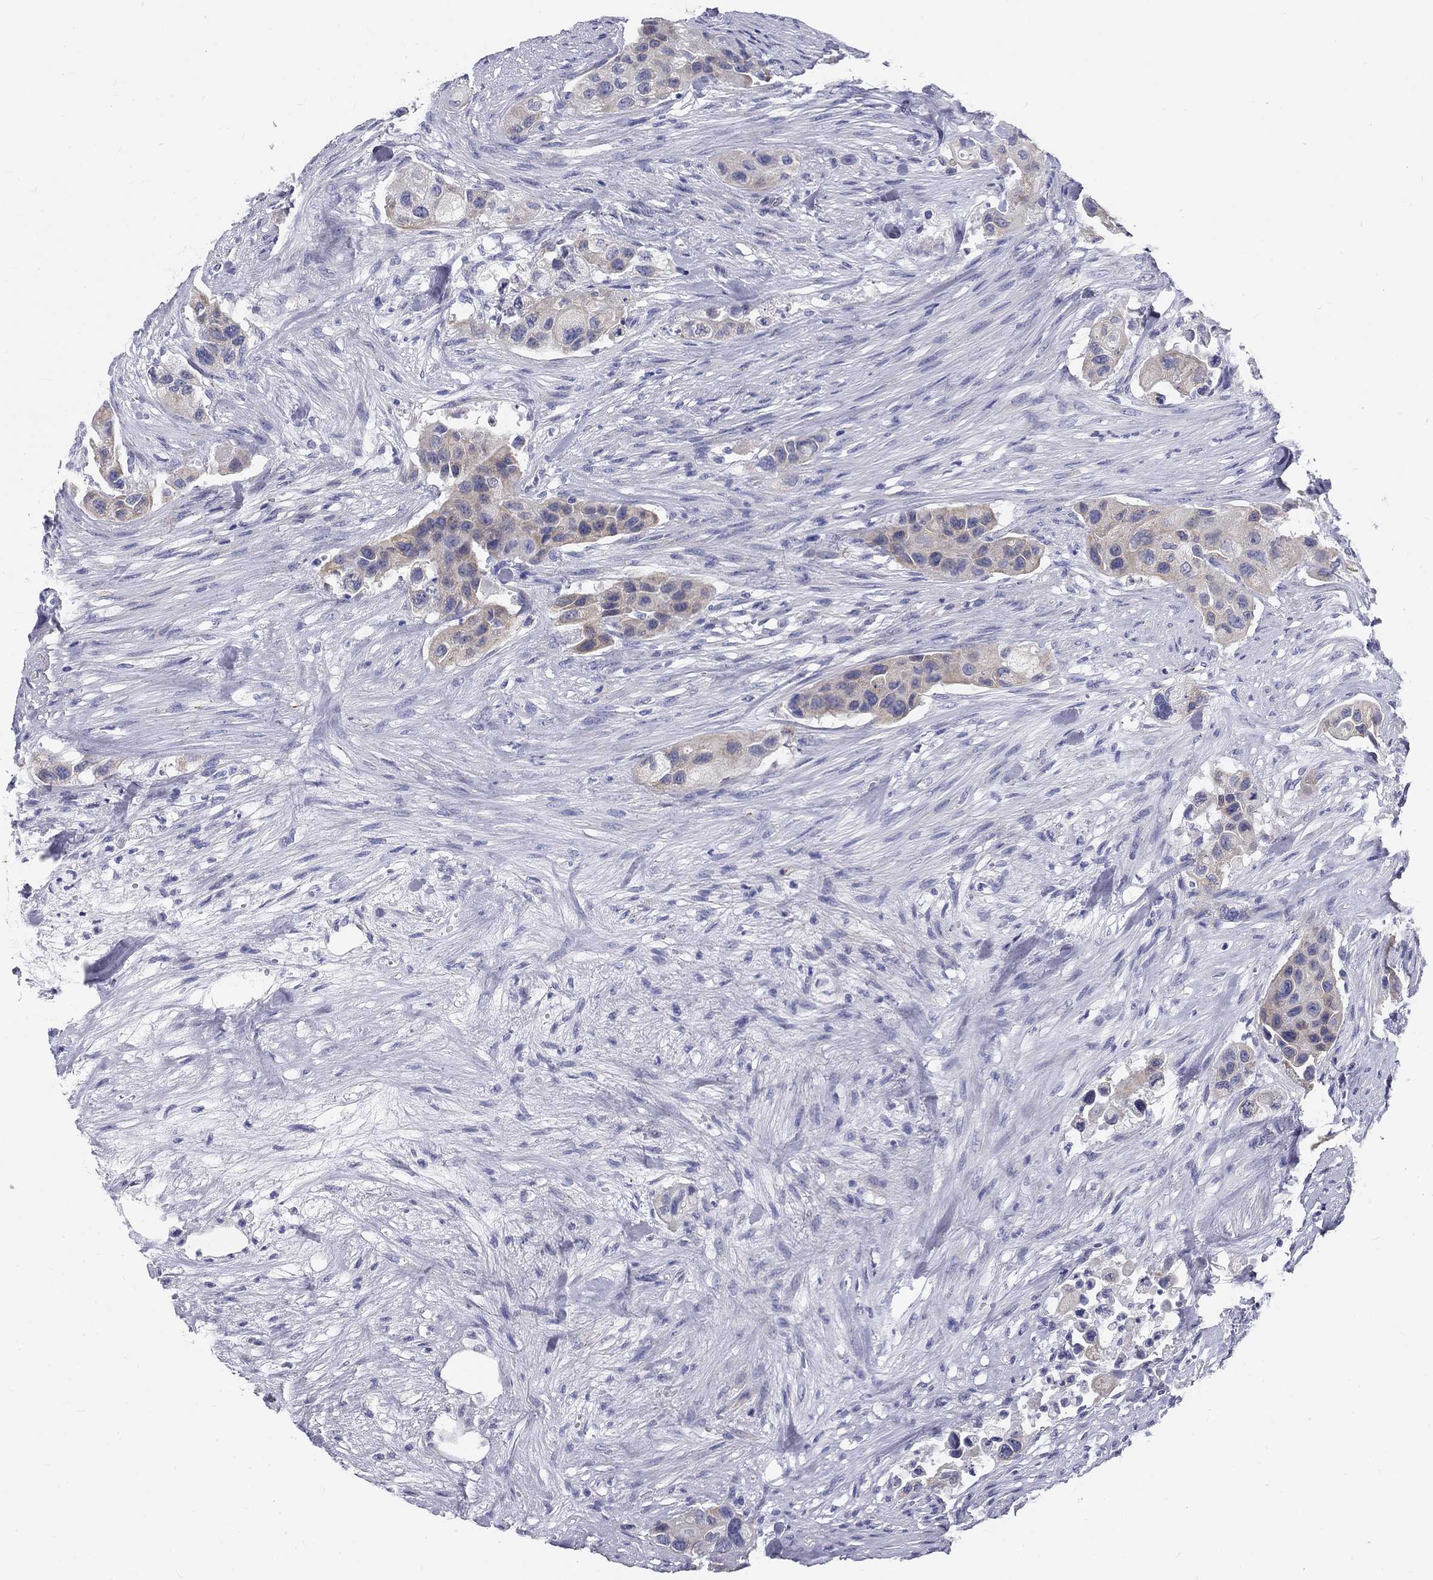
{"staining": {"intensity": "negative", "quantity": "none", "location": "none"}, "tissue": "urothelial cancer", "cell_type": "Tumor cells", "image_type": "cancer", "snomed": [{"axis": "morphology", "description": "Urothelial carcinoma, High grade"}, {"axis": "topography", "description": "Urinary bladder"}], "caption": "Histopathology image shows no significant protein positivity in tumor cells of urothelial cancer. (DAB (3,3'-diaminobenzidine) immunohistochemistry (IHC) visualized using brightfield microscopy, high magnification).", "gene": "GALNTL5", "patient": {"sex": "female", "age": 73}}